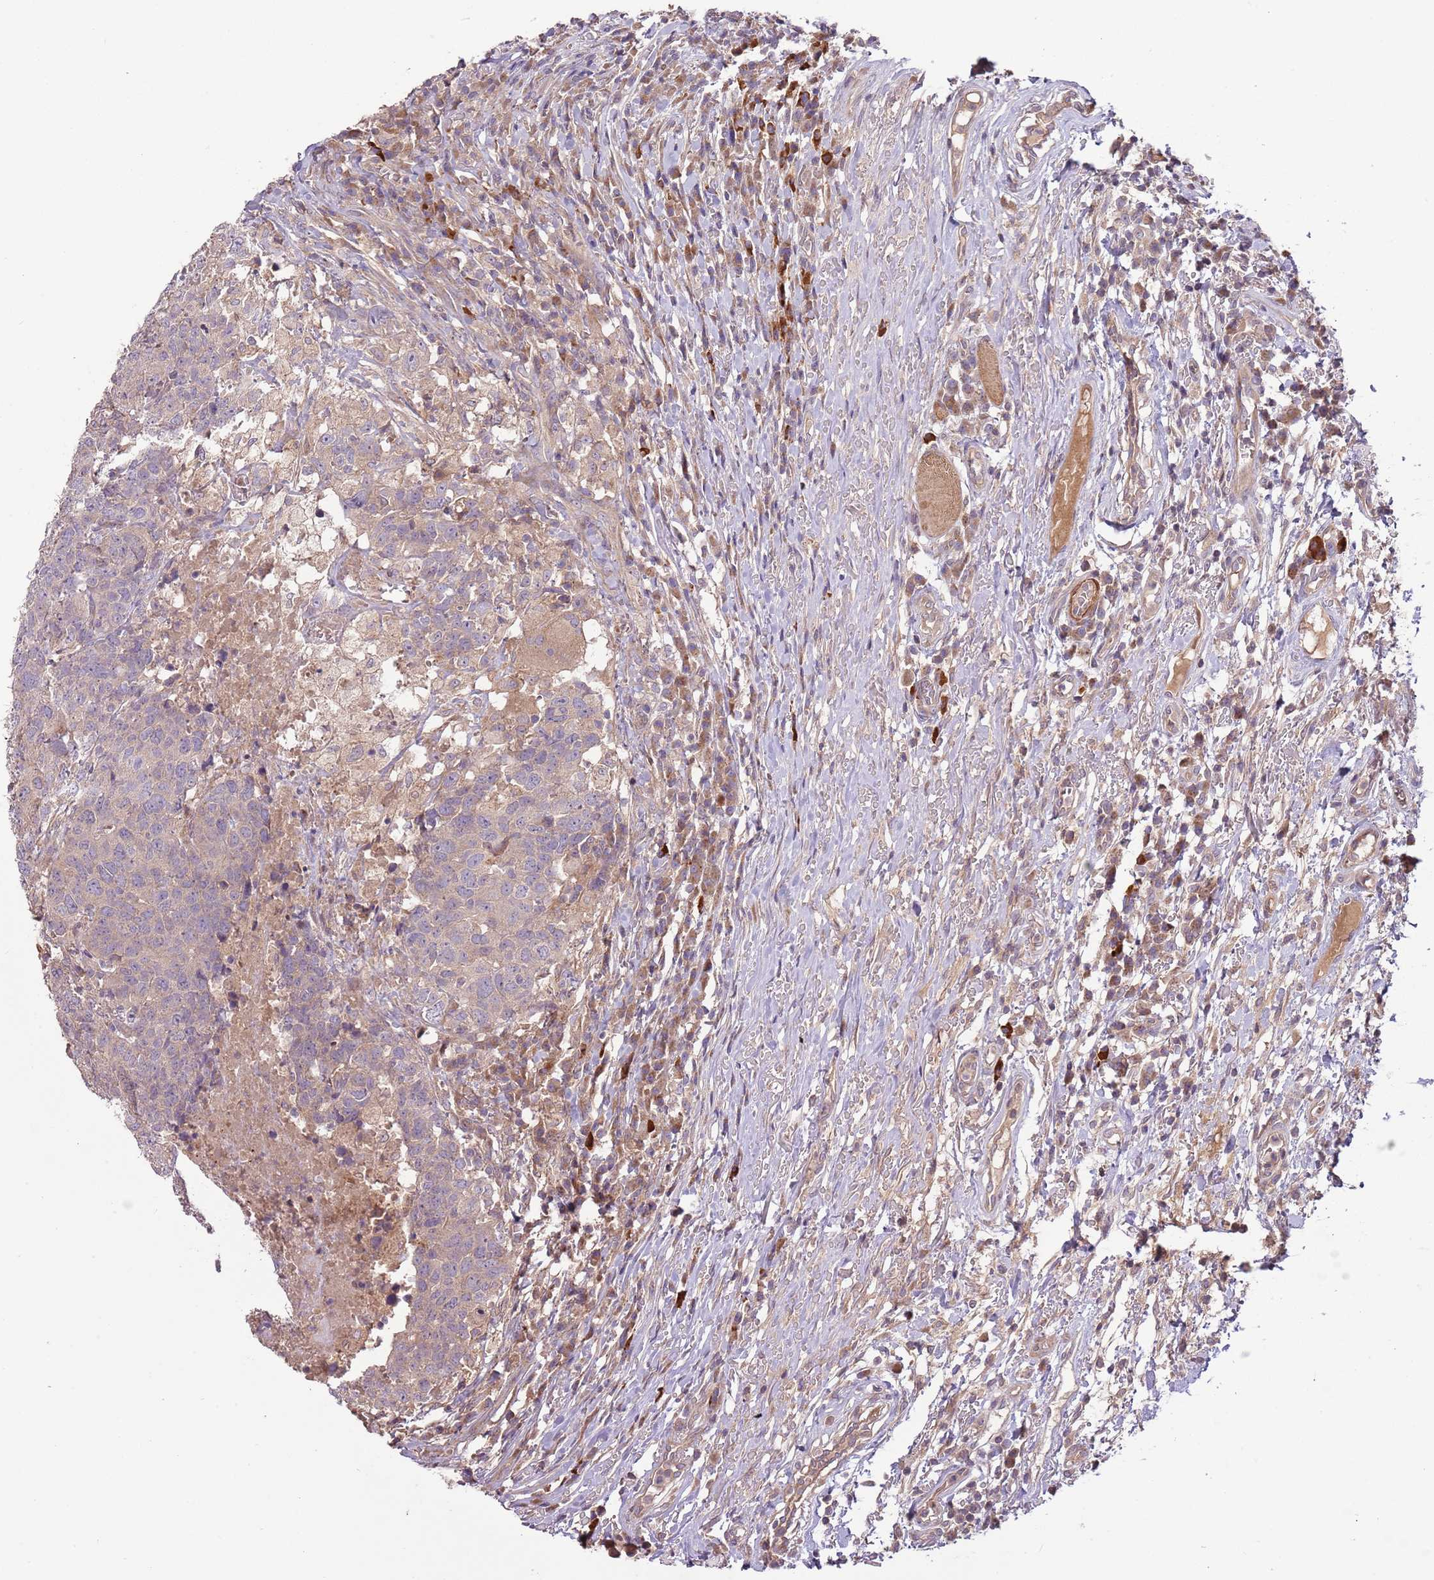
{"staining": {"intensity": "negative", "quantity": "none", "location": "none"}, "tissue": "head and neck cancer", "cell_type": "Tumor cells", "image_type": "cancer", "snomed": [{"axis": "morphology", "description": "Normal tissue, NOS"}, {"axis": "morphology", "description": "Squamous cell carcinoma, NOS"}, {"axis": "topography", "description": "Skeletal muscle"}, {"axis": "topography", "description": "Vascular tissue"}, {"axis": "topography", "description": "Peripheral nerve tissue"}, {"axis": "topography", "description": "Head-Neck"}], "caption": "High power microscopy micrograph of an IHC micrograph of head and neck cancer (squamous cell carcinoma), revealing no significant staining in tumor cells.", "gene": "RNF128", "patient": {"sex": "male", "age": 66}}